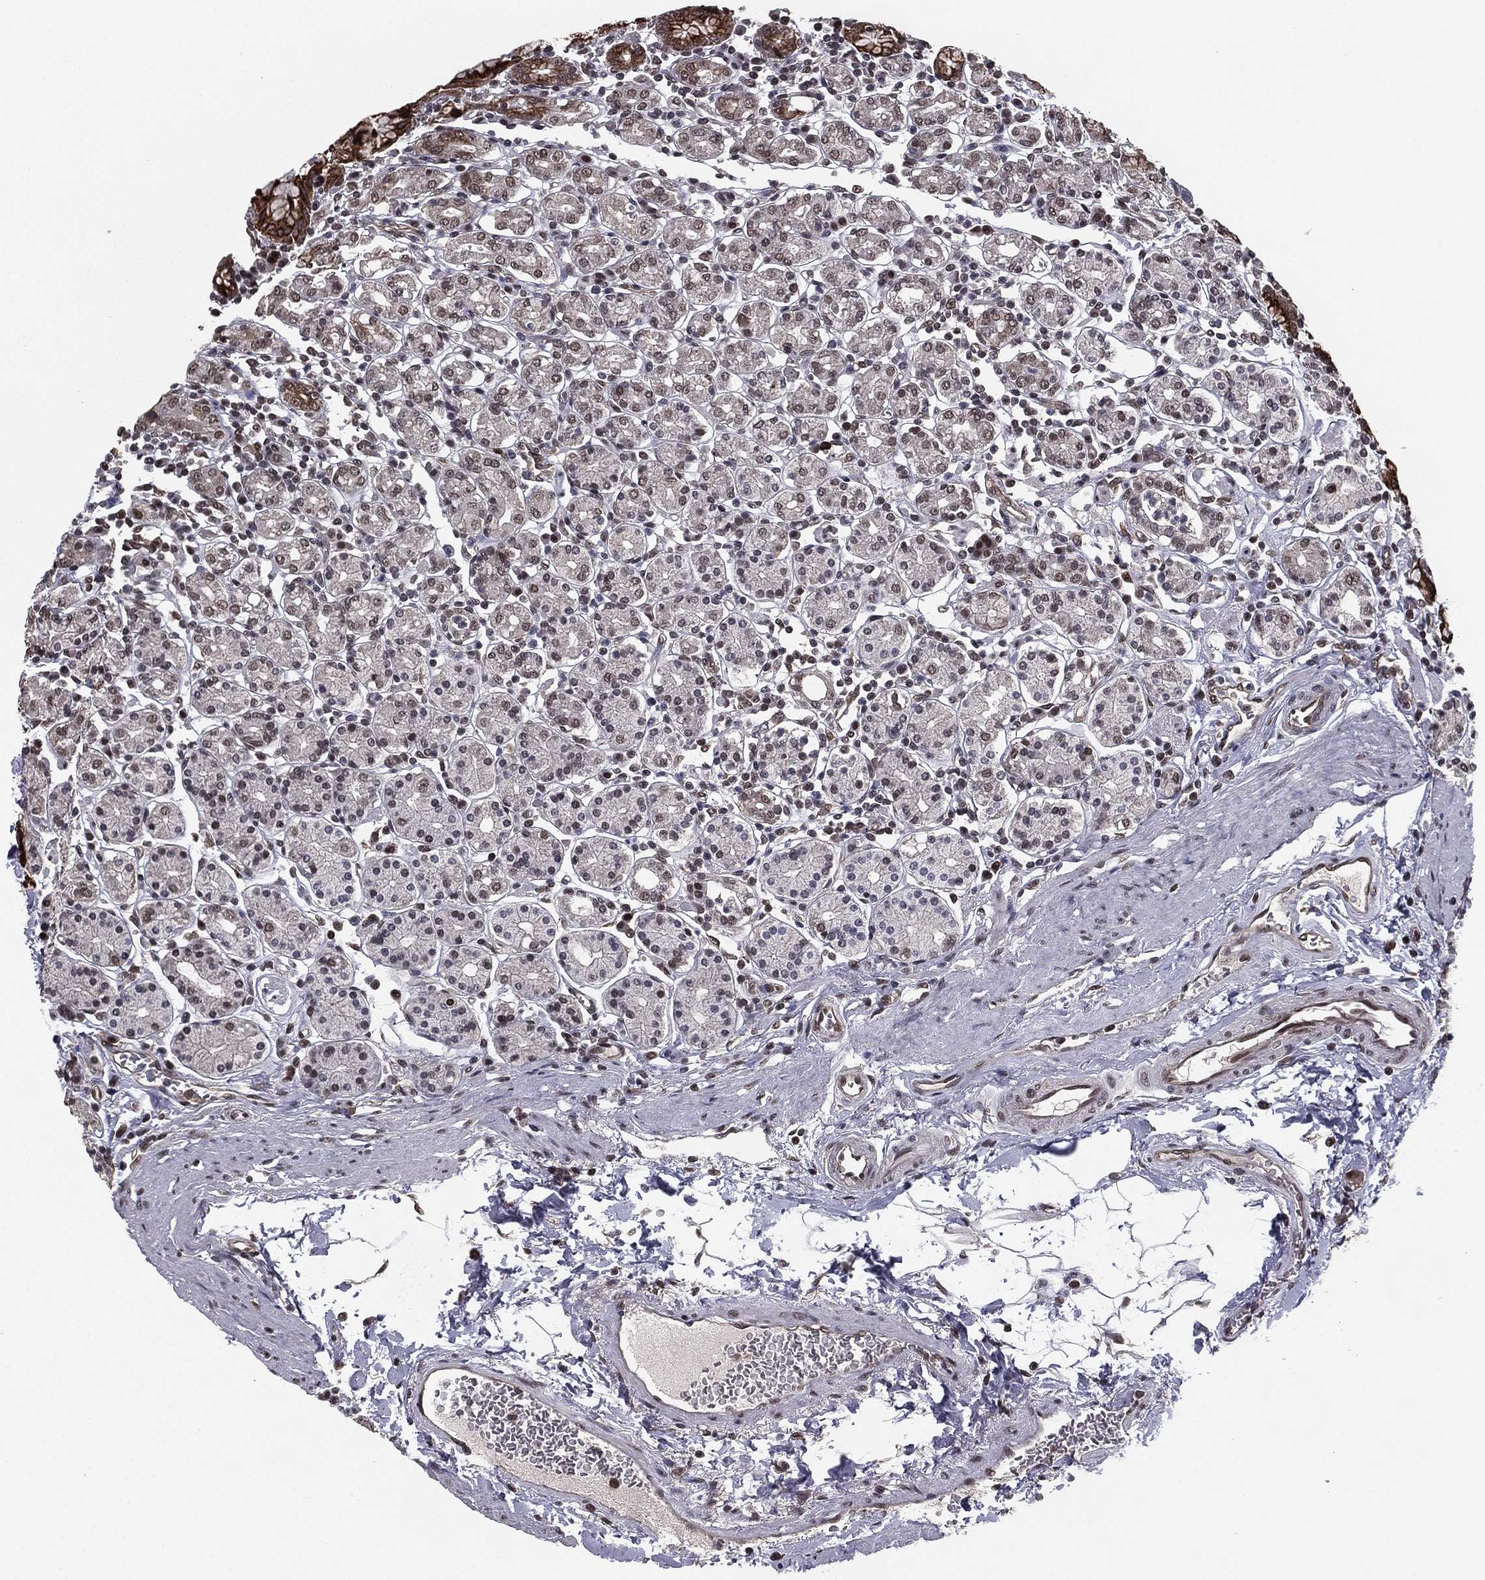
{"staining": {"intensity": "strong", "quantity": "<25%", "location": "cytoplasmic/membranous"}, "tissue": "stomach", "cell_type": "Glandular cells", "image_type": "normal", "snomed": [{"axis": "morphology", "description": "Normal tissue, NOS"}, {"axis": "topography", "description": "Stomach, upper"}, {"axis": "topography", "description": "Stomach"}], "caption": "DAB immunohistochemical staining of unremarkable stomach exhibits strong cytoplasmic/membranous protein staining in about <25% of glandular cells. The staining was performed using DAB (3,3'-diaminobenzidine), with brown indicating positive protein expression. Nuclei are stained blue with hematoxylin.", "gene": "RARB", "patient": {"sex": "male", "age": 62}}